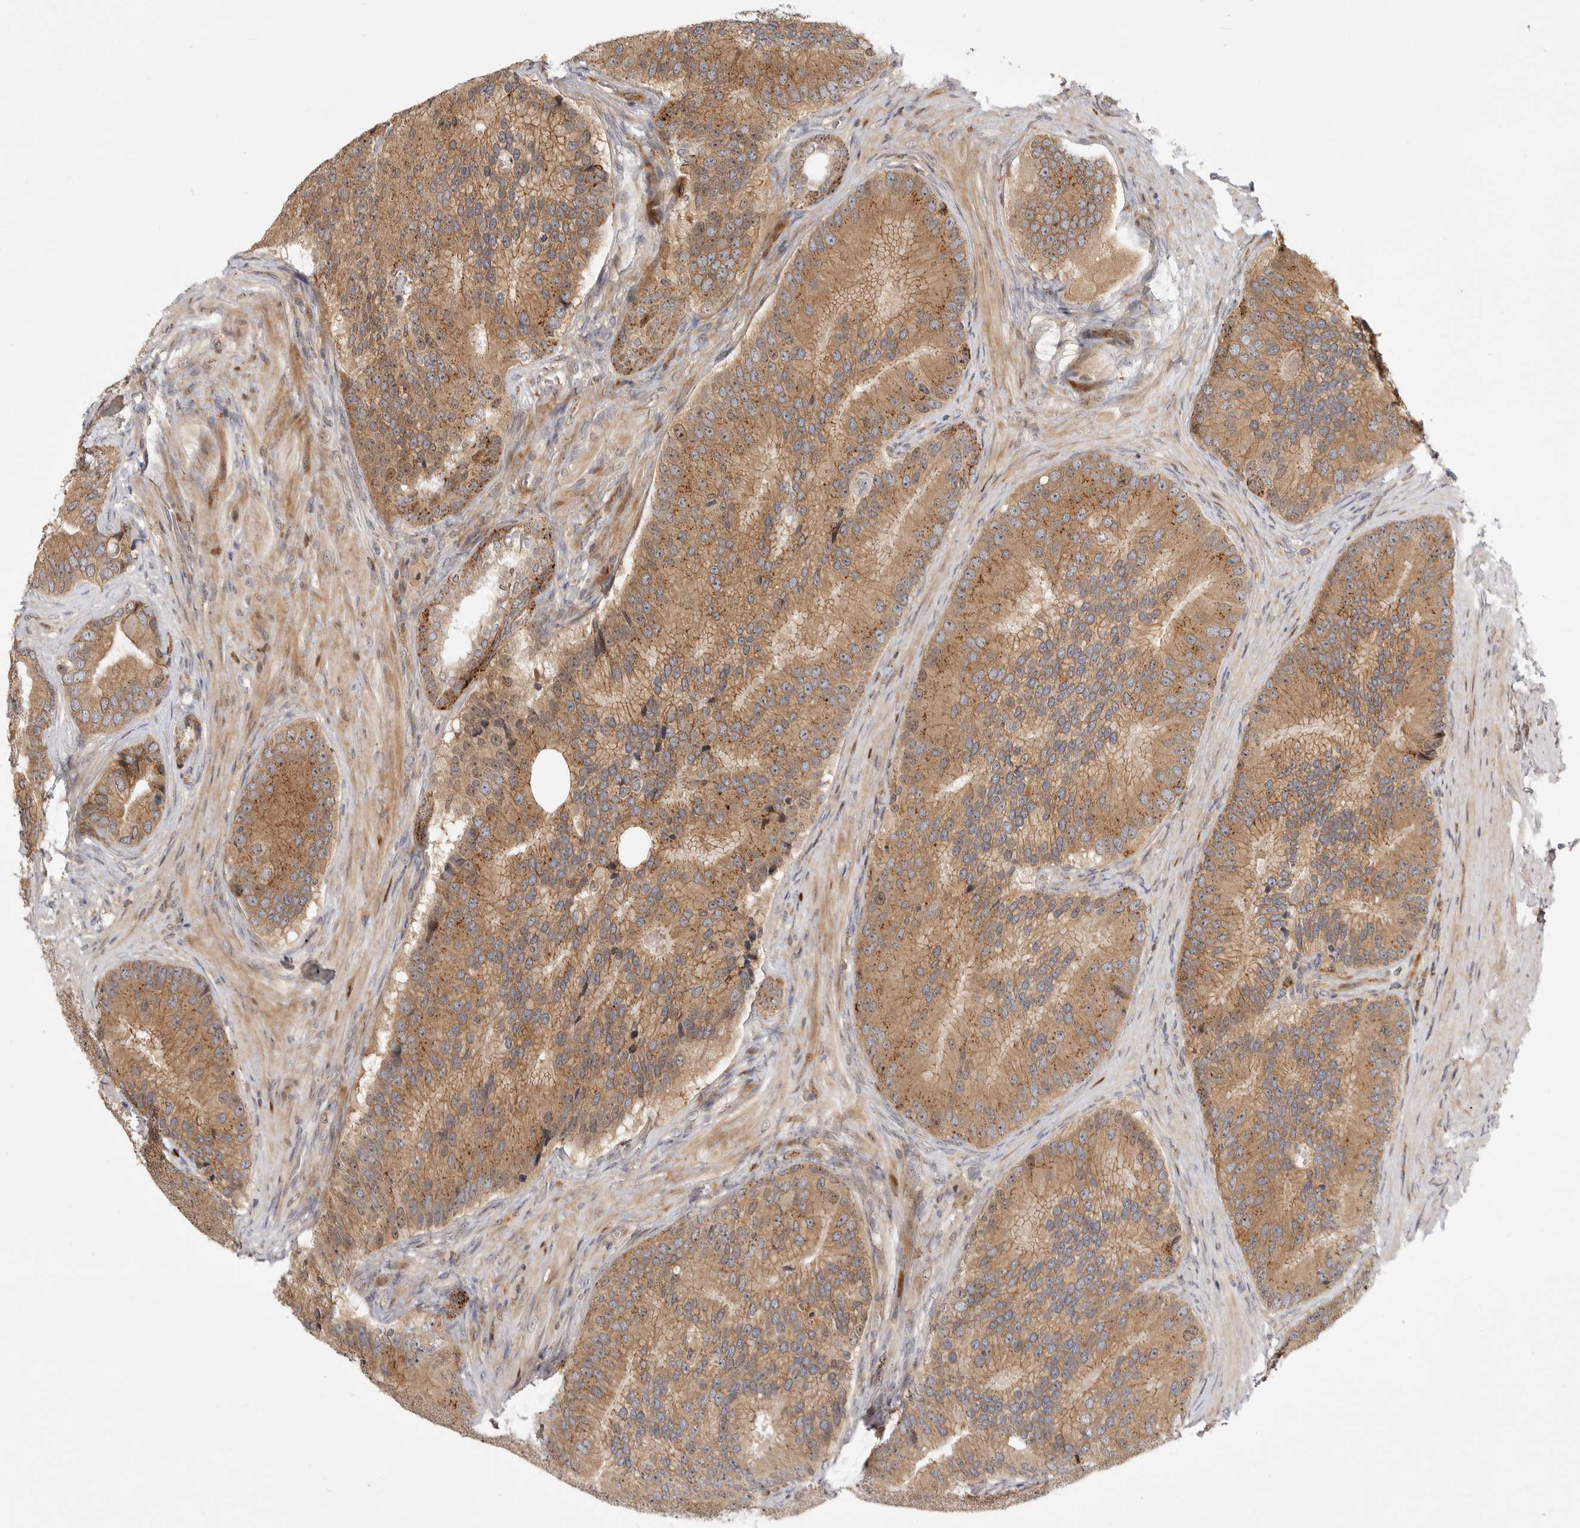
{"staining": {"intensity": "moderate", "quantity": ">75%", "location": "cytoplasmic/membranous"}, "tissue": "prostate cancer", "cell_type": "Tumor cells", "image_type": "cancer", "snomed": [{"axis": "morphology", "description": "Adenocarcinoma, High grade"}, {"axis": "topography", "description": "Prostate"}], "caption": "This histopathology image demonstrates prostate adenocarcinoma (high-grade) stained with immunohistochemistry (IHC) to label a protein in brown. The cytoplasmic/membranous of tumor cells show moderate positivity for the protein. Nuclei are counter-stained blue.", "gene": "CSNK1G3", "patient": {"sex": "male", "age": 70}}